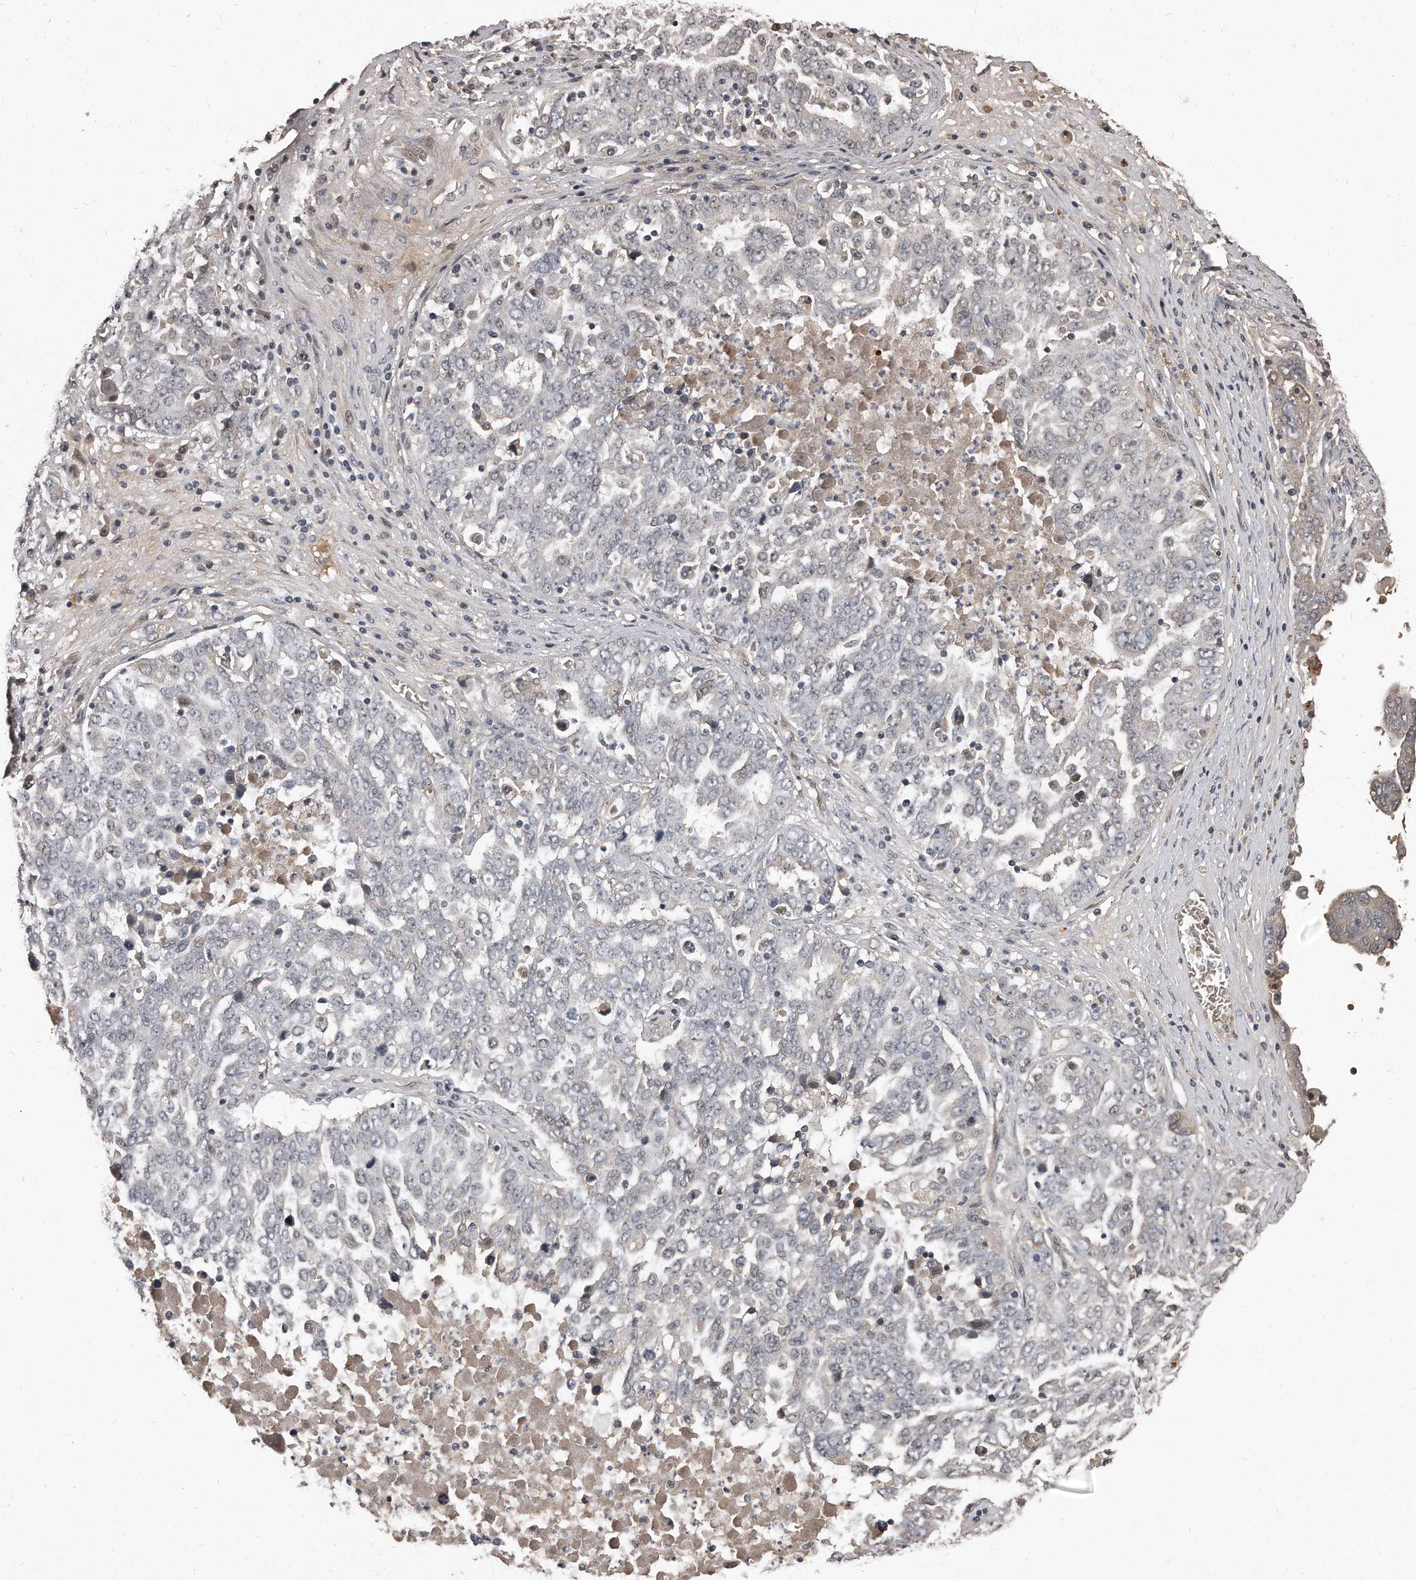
{"staining": {"intensity": "negative", "quantity": "none", "location": "none"}, "tissue": "ovarian cancer", "cell_type": "Tumor cells", "image_type": "cancer", "snomed": [{"axis": "morphology", "description": "Carcinoma, endometroid"}, {"axis": "topography", "description": "Ovary"}], "caption": "Tumor cells show no significant positivity in ovarian cancer (endometroid carcinoma).", "gene": "GRB10", "patient": {"sex": "female", "age": 62}}